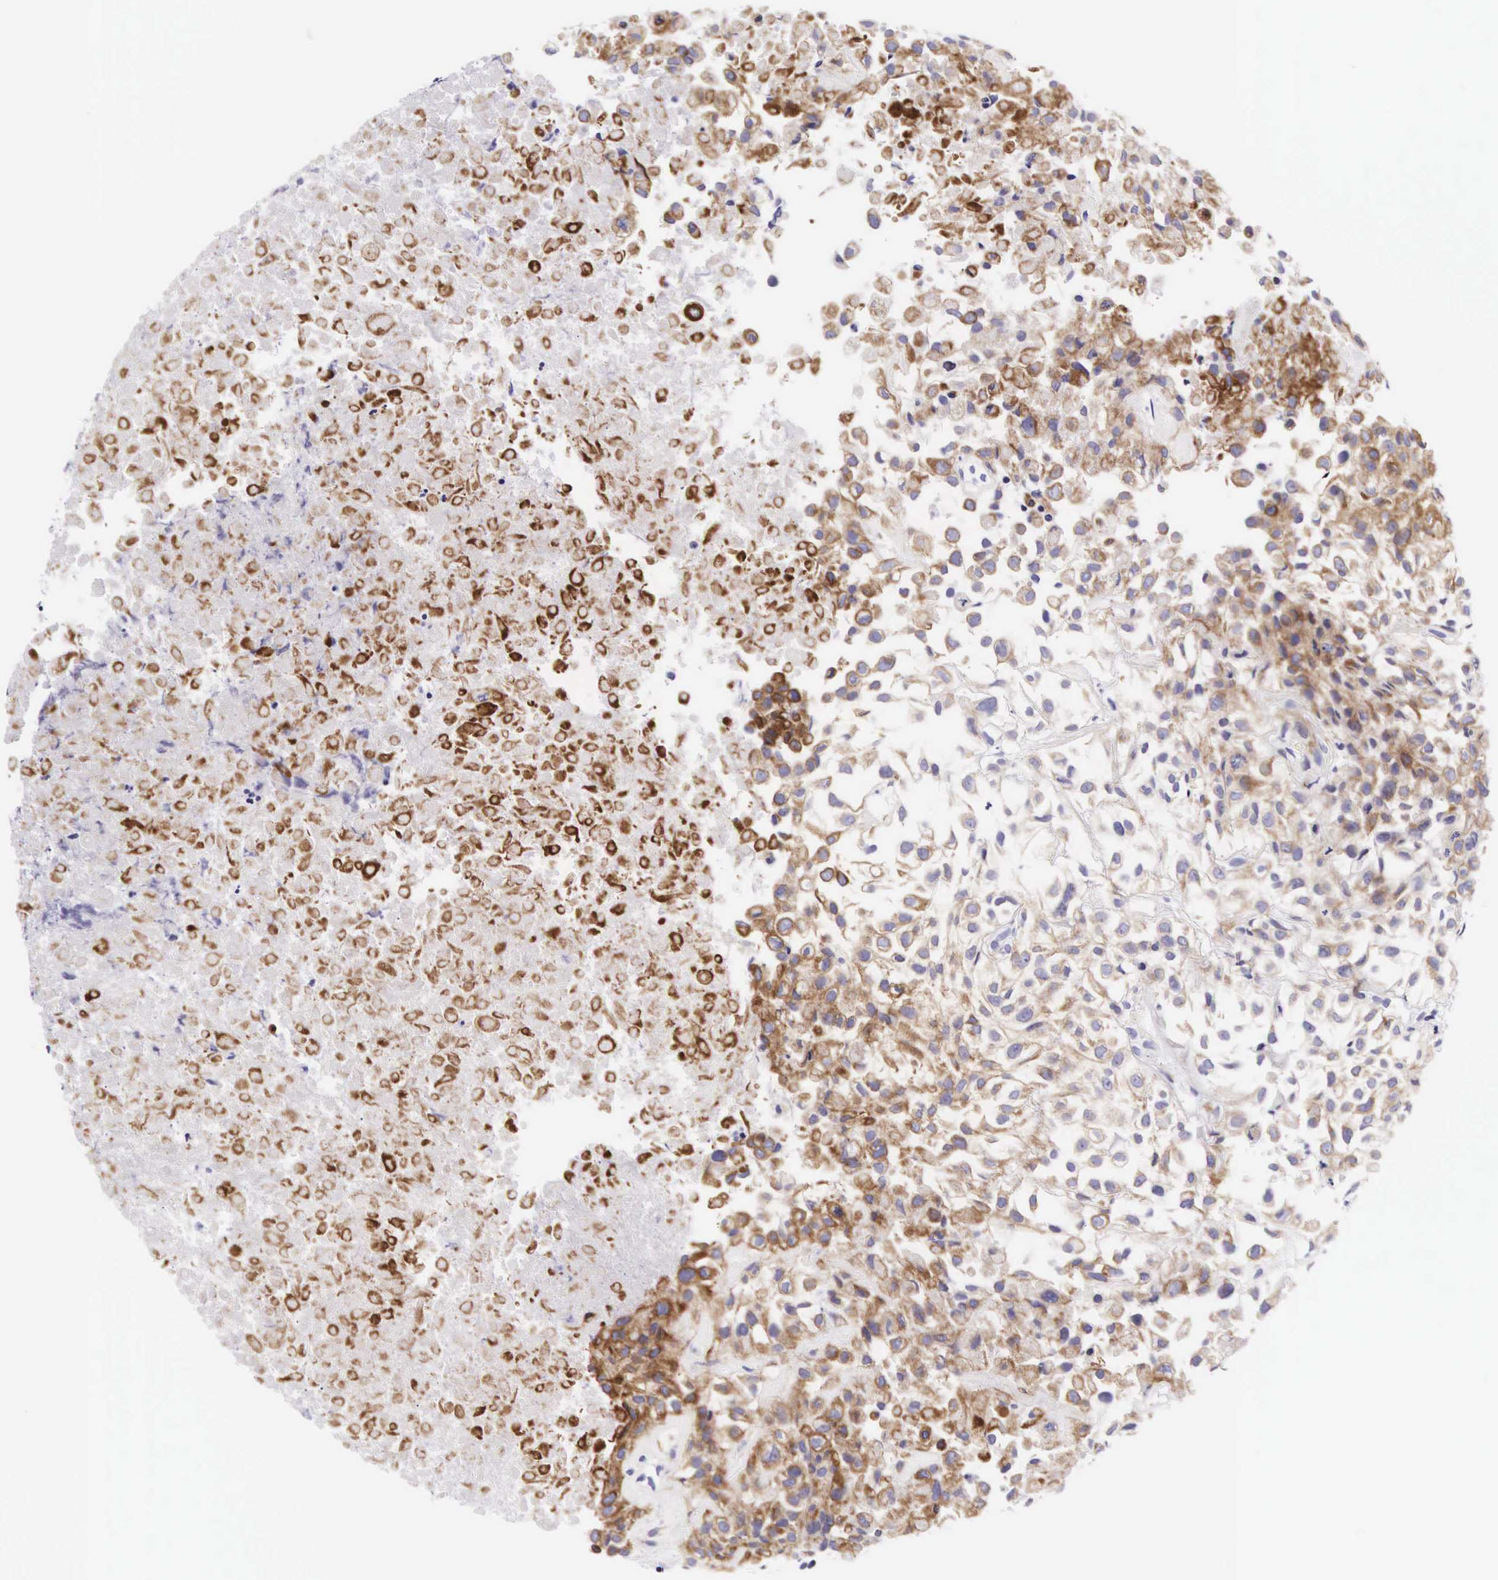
{"staining": {"intensity": "weak", "quantity": "<25%", "location": "cytoplasmic/membranous"}, "tissue": "urothelial cancer", "cell_type": "Tumor cells", "image_type": "cancer", "snomed": [{"axis": "morphology", "description": "Urothelial carcinoma, High grade"}, {"axis": "topography", "description": "Urinary bladder"}], "caption": "DAB immunohistochemical staining of urothelial cancer reveals no significant staining in tumor cells. The staining was performed using DAB (3,3'-diaminobenzidine) to visualize the protein expression in brown, while the nuclei were stained in blue with hematoxylin (Magnification: 20x).", "gene": "UPRT", "patient": {"sex": "male", "age": 56}}